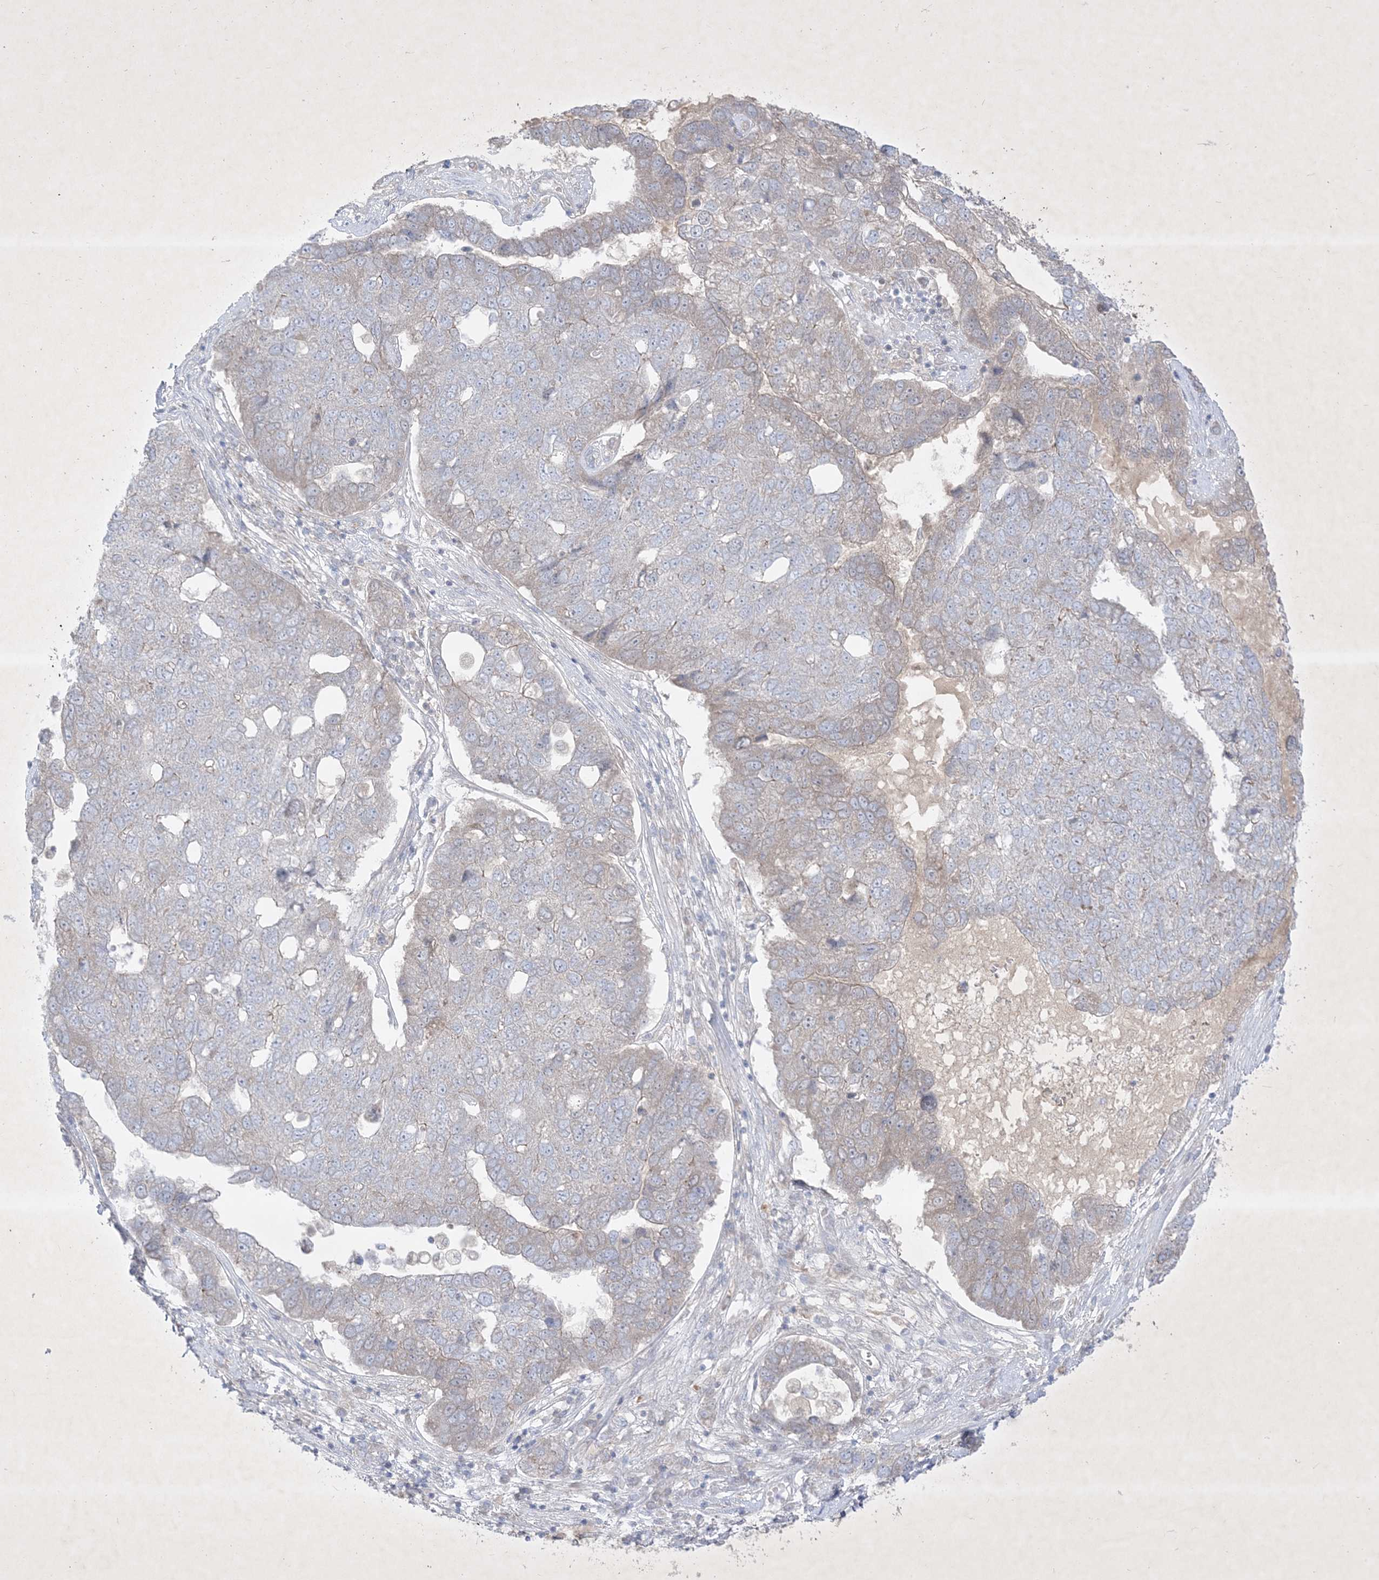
{"staining": {"intensity": "negative", "quantity": "none", "location": "none"}, "tissue": "pancreatic cancer", "cell_type": "Tumor cells", "image_type": "cancer", "snomed": [{"axis": "morphology", "description": "Adenocarcinoma, NOS"}, {"axis": "topography", "description": "Pancreas"}], "caption": "The micrograph shows no staining of tumor cells in pancreatic cancer (adenocarcinoma). (Immunohistochemistry (ihc), brightfield microscopy, high magnification).", "gene": "PLEKHA3", "patient": {"sex": "female", "age": 61}}